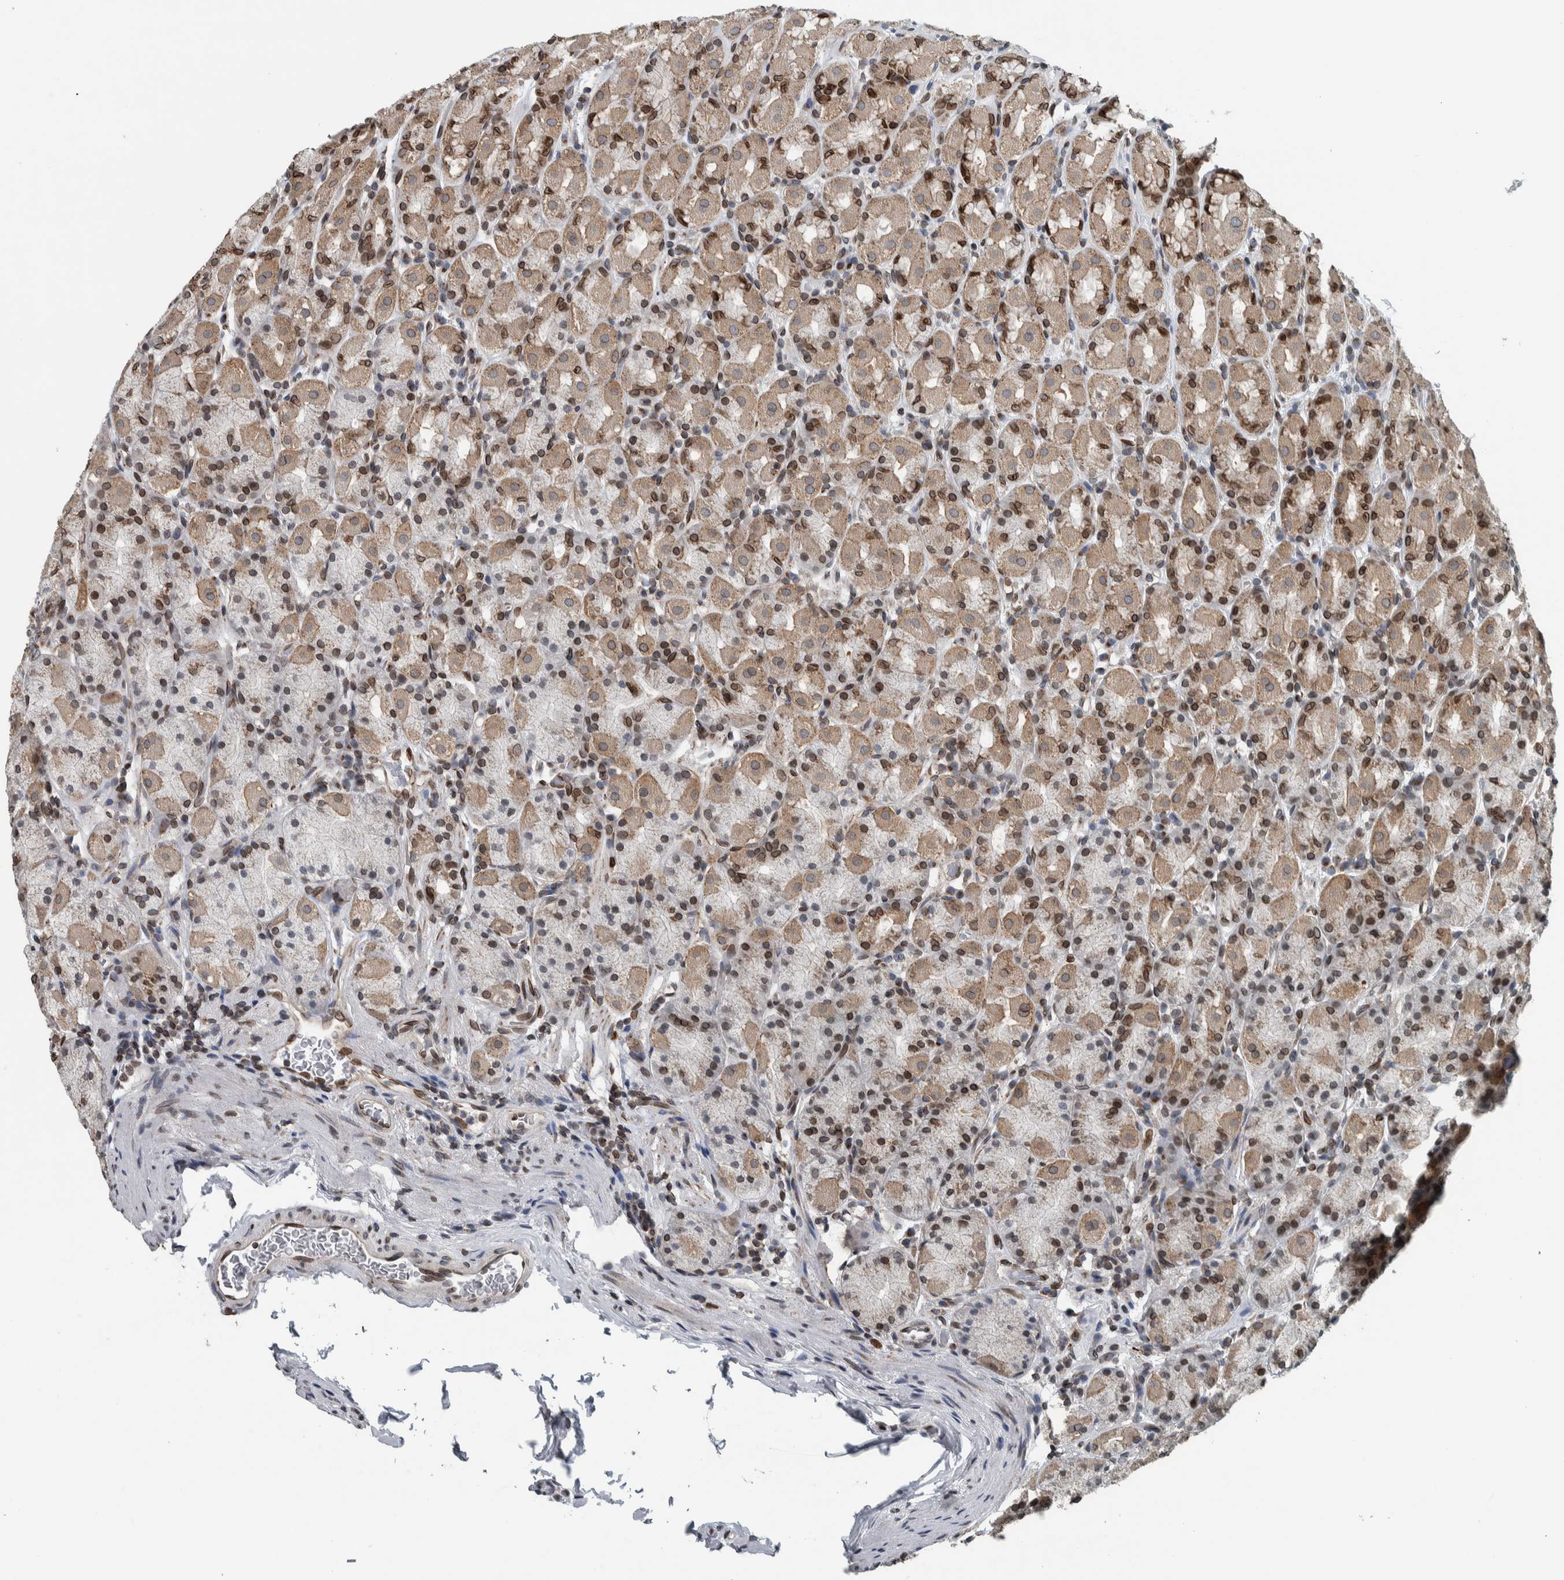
{"staining": {"intensity": "strong", "quantity": "25%-75%", "location": "cytoplasmic/membranous,nuclear"}, "tissue": "stomach", "cell_type": "Glandular cells", "image_type": "normal", "snomed": [{"axis": "morphology", "description": "Normal tissue, NOS"}, {"axis": "topography", "description": "Stomach, upper"}], "caption": "Strong cytoplasmic/membranous,nuclear protein expression is seen in about 25%-75% of glandular cells in stomach. The protein is stained brown, and the nuclei are stained in blue (DAB IHC with brightfield microscopy, high magnification).", "gene": "FAM135B", "patient": {"sex": "male", "age": 68}}